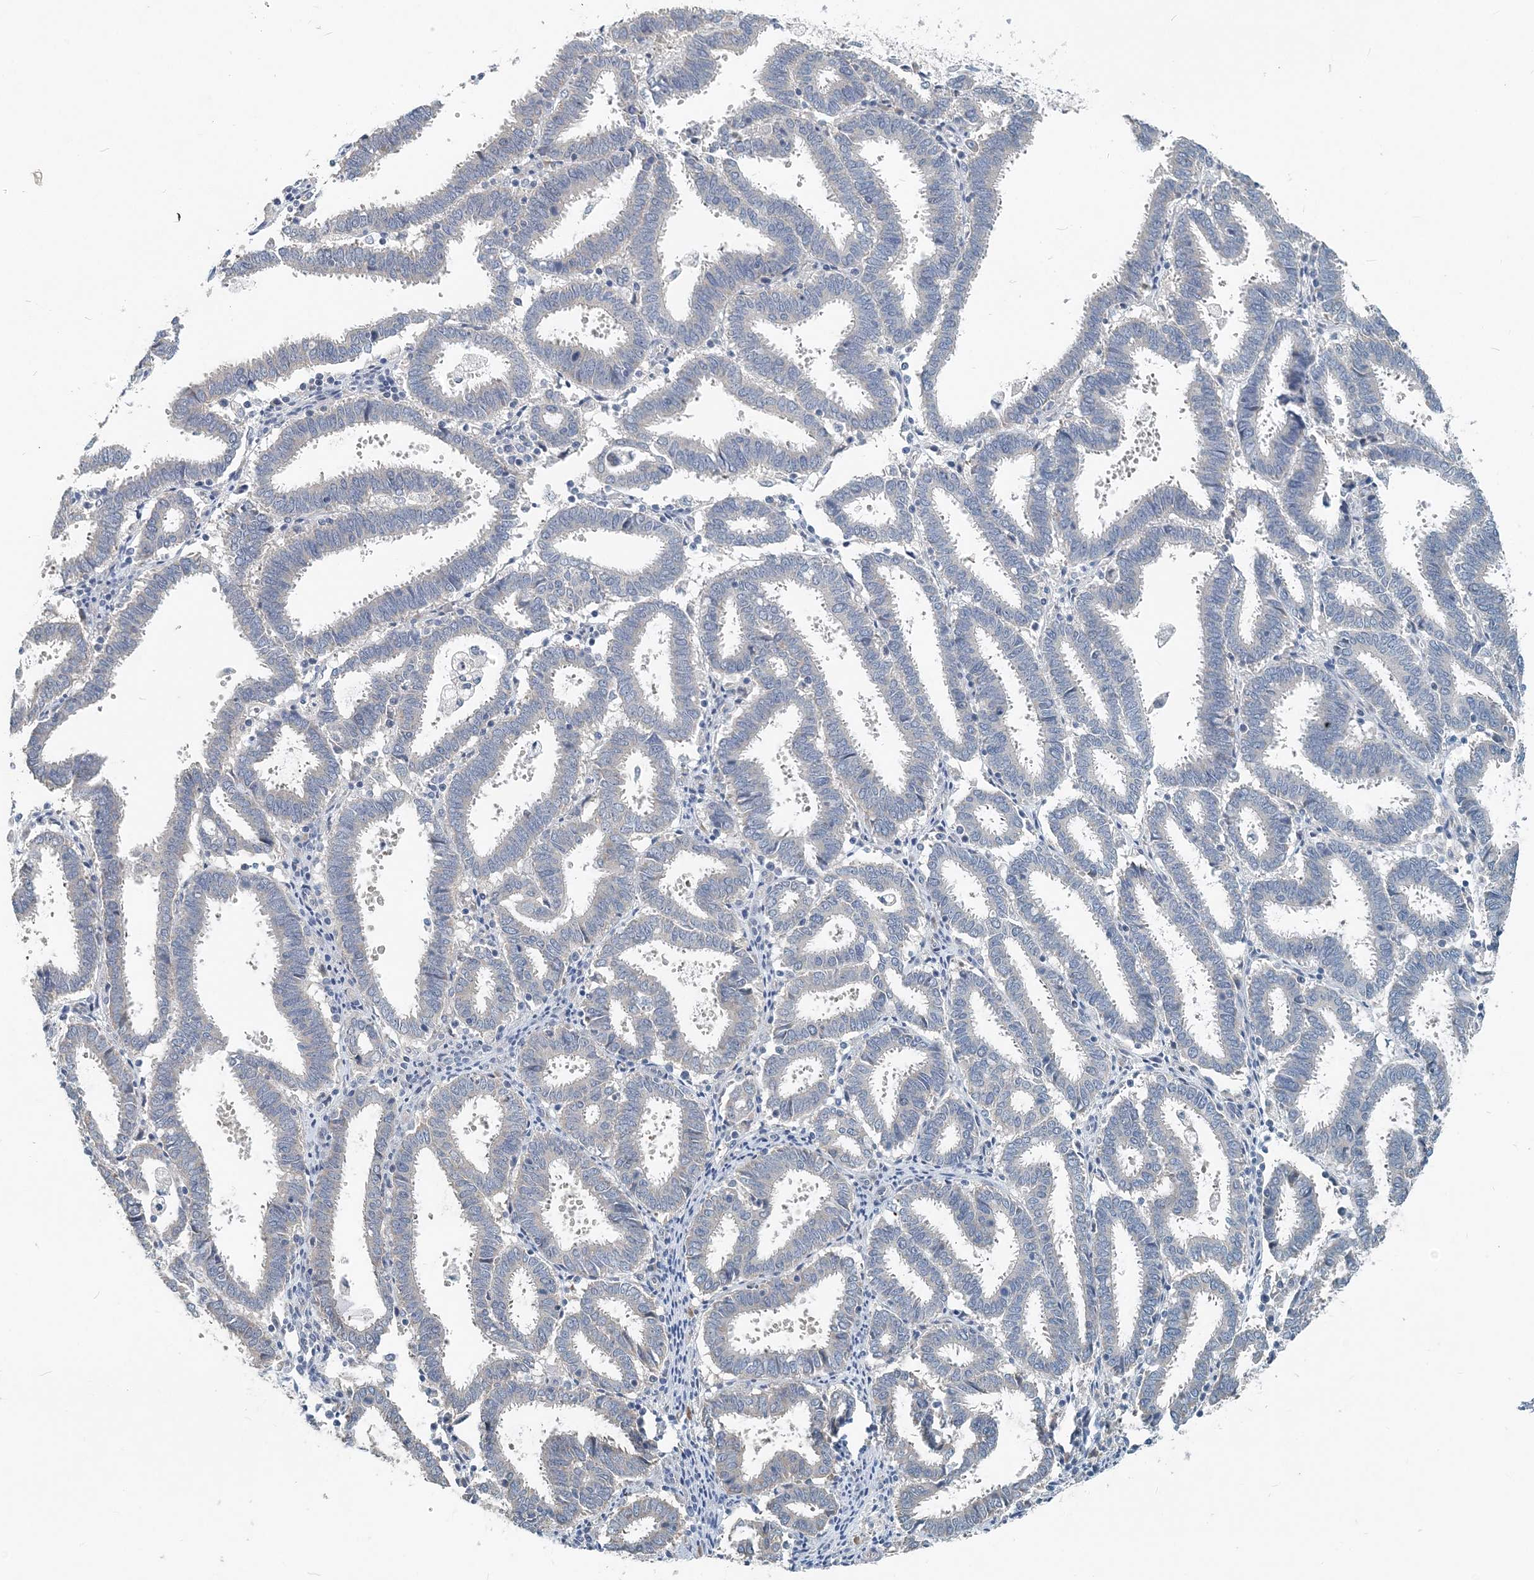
{"staining": {"intensity": "negative", "quantity": "none", "location": "none"}, "tissue": "endometrial cancer", "cell_type": "Tumor cells", "image_type": "cancer", "snomed": [{"axis": "morphology", "description": "Adenocarcinoma, NOS"}, {"axis": "topography", "description": "Uterus"}], "caption": "High power microscopy image of an immunohistochemistry histopathology image of endometrial cancer (adenocarcinoma), revealing no significant staining in tumor cells. (Immunohistochemistry, brightfield microscopy, high magnification).", "gene": "EEF1A2", "patient": {"sex": "female", "age": 83}}